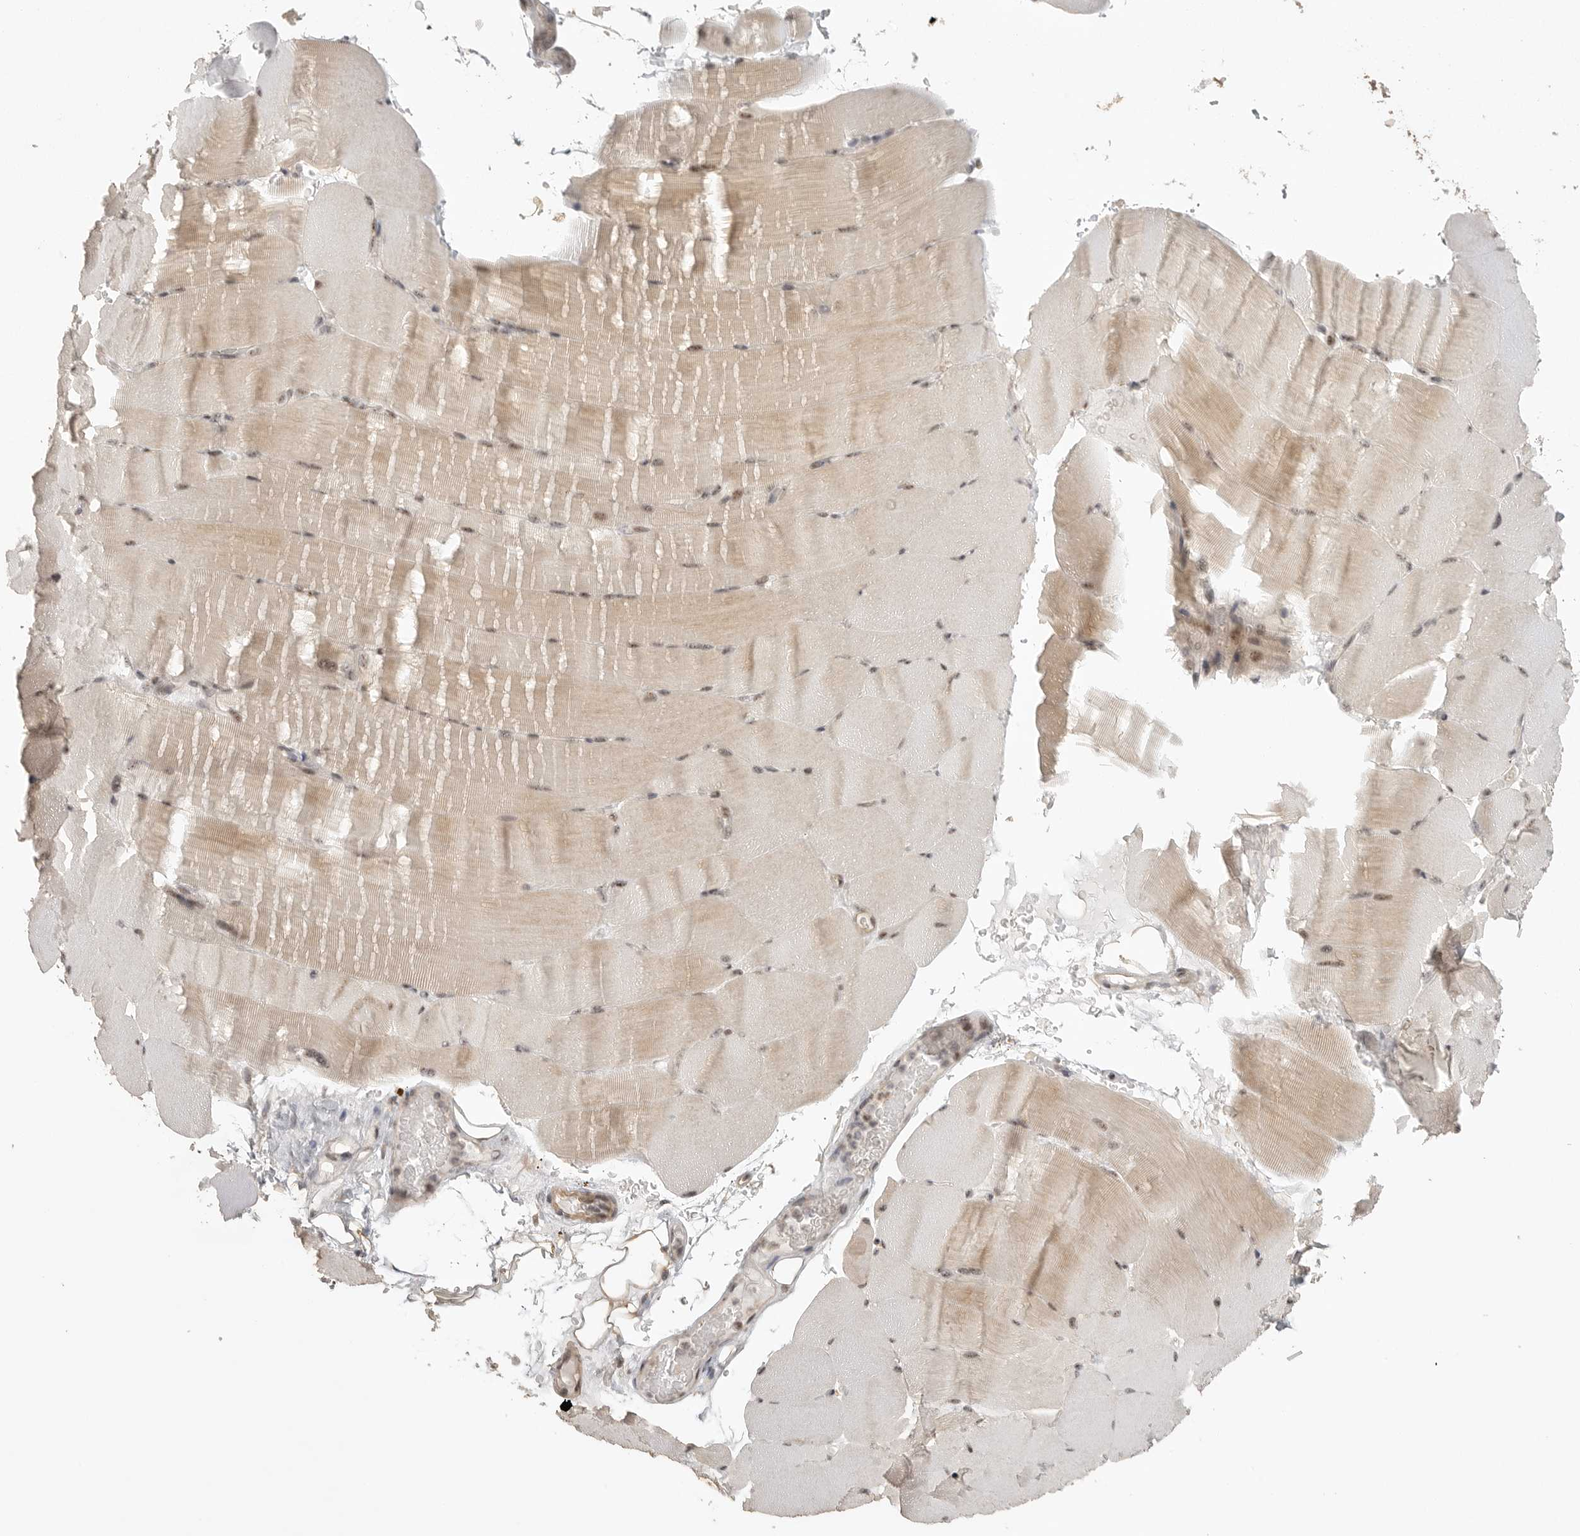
{"staining": {"intensity": "weak", "quantity": "25%-75%", "location": "cytoplasmic/membranous,nuclear"}, "tissue": "skeletal muscle", "cell_type": "Myocytes", "image_type": "normal", "snomed": [{"axis": "morphology", "description": "Normal tissue, NOS"}, {"axis": "topography", "description": "Skeletal muscle"}, {"axis": "topography", "description": "Parathyroid gland"}], "caption": "Immunohistochemistry image of unremarkable human skeletal muscle stained for a protein (brown), which displays low levels of weak cytoplasmic/membranous,nuclear expression in approximately 25%-75% of myocytes.", "gene": "POMP", "patient": {"sex": "female", "age": 37}}